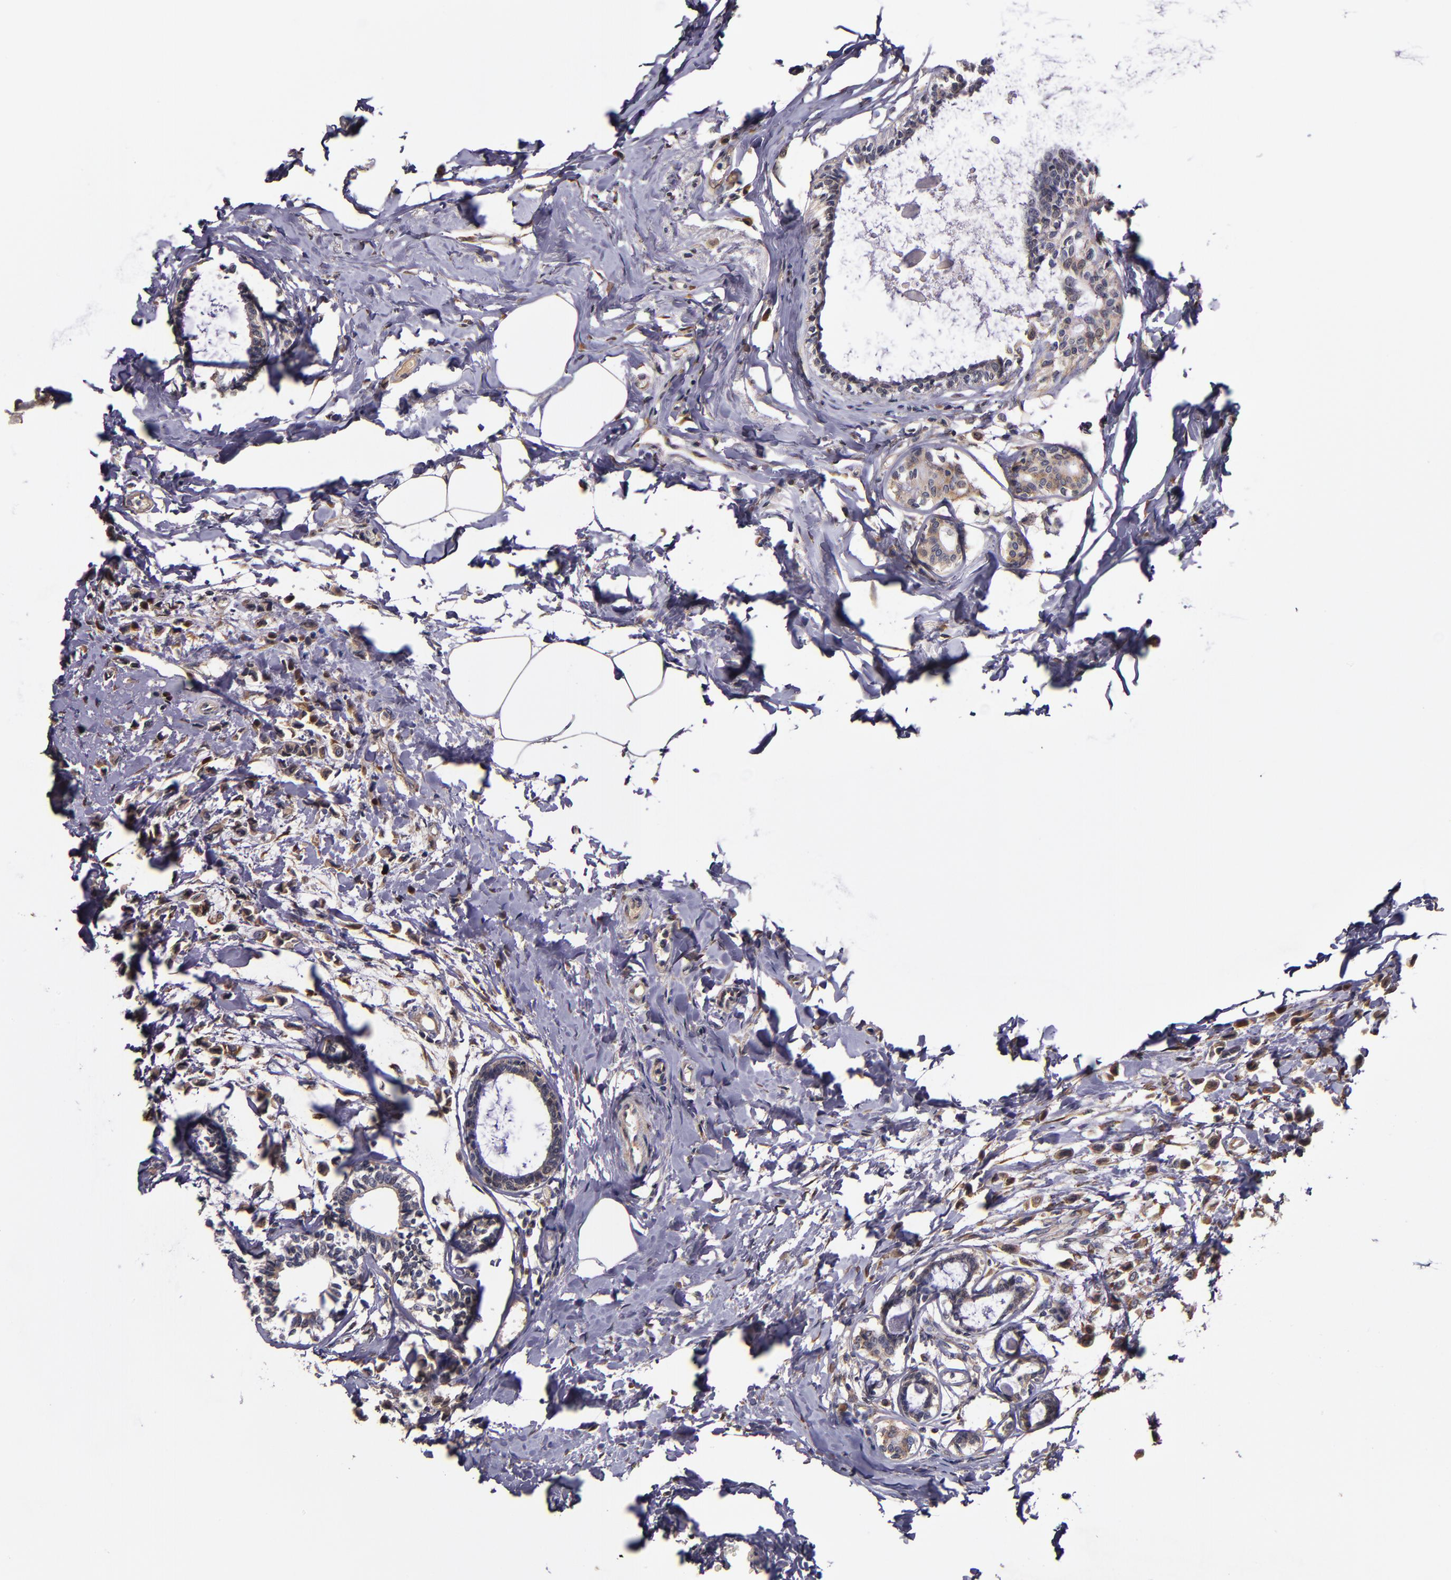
{"staining": {"intensity": "weak", "quantity": ">75%", "location": "cytoplasmic/membranous"}, "tissue": "breast cancer", "cell_type": "Tumor cells", "image_type": "cancer", "snomed": [{"axis": "morphology", "description": "Lobular carcinoma"}, {"axis": "topography", "description": "Breast"}], "caption": "DAB (3,3'-diaminobenzidine) immunohistochemical staining of breast cancer demonstrates weak cytoplasmic/membranous protein positivity in approximately >75% of tumor cells. The protein of interest is shown in brown color, while the nuclei are stained blue.", "gene": "PRAF2", "patient": {"sex": "female", "age": 51}}